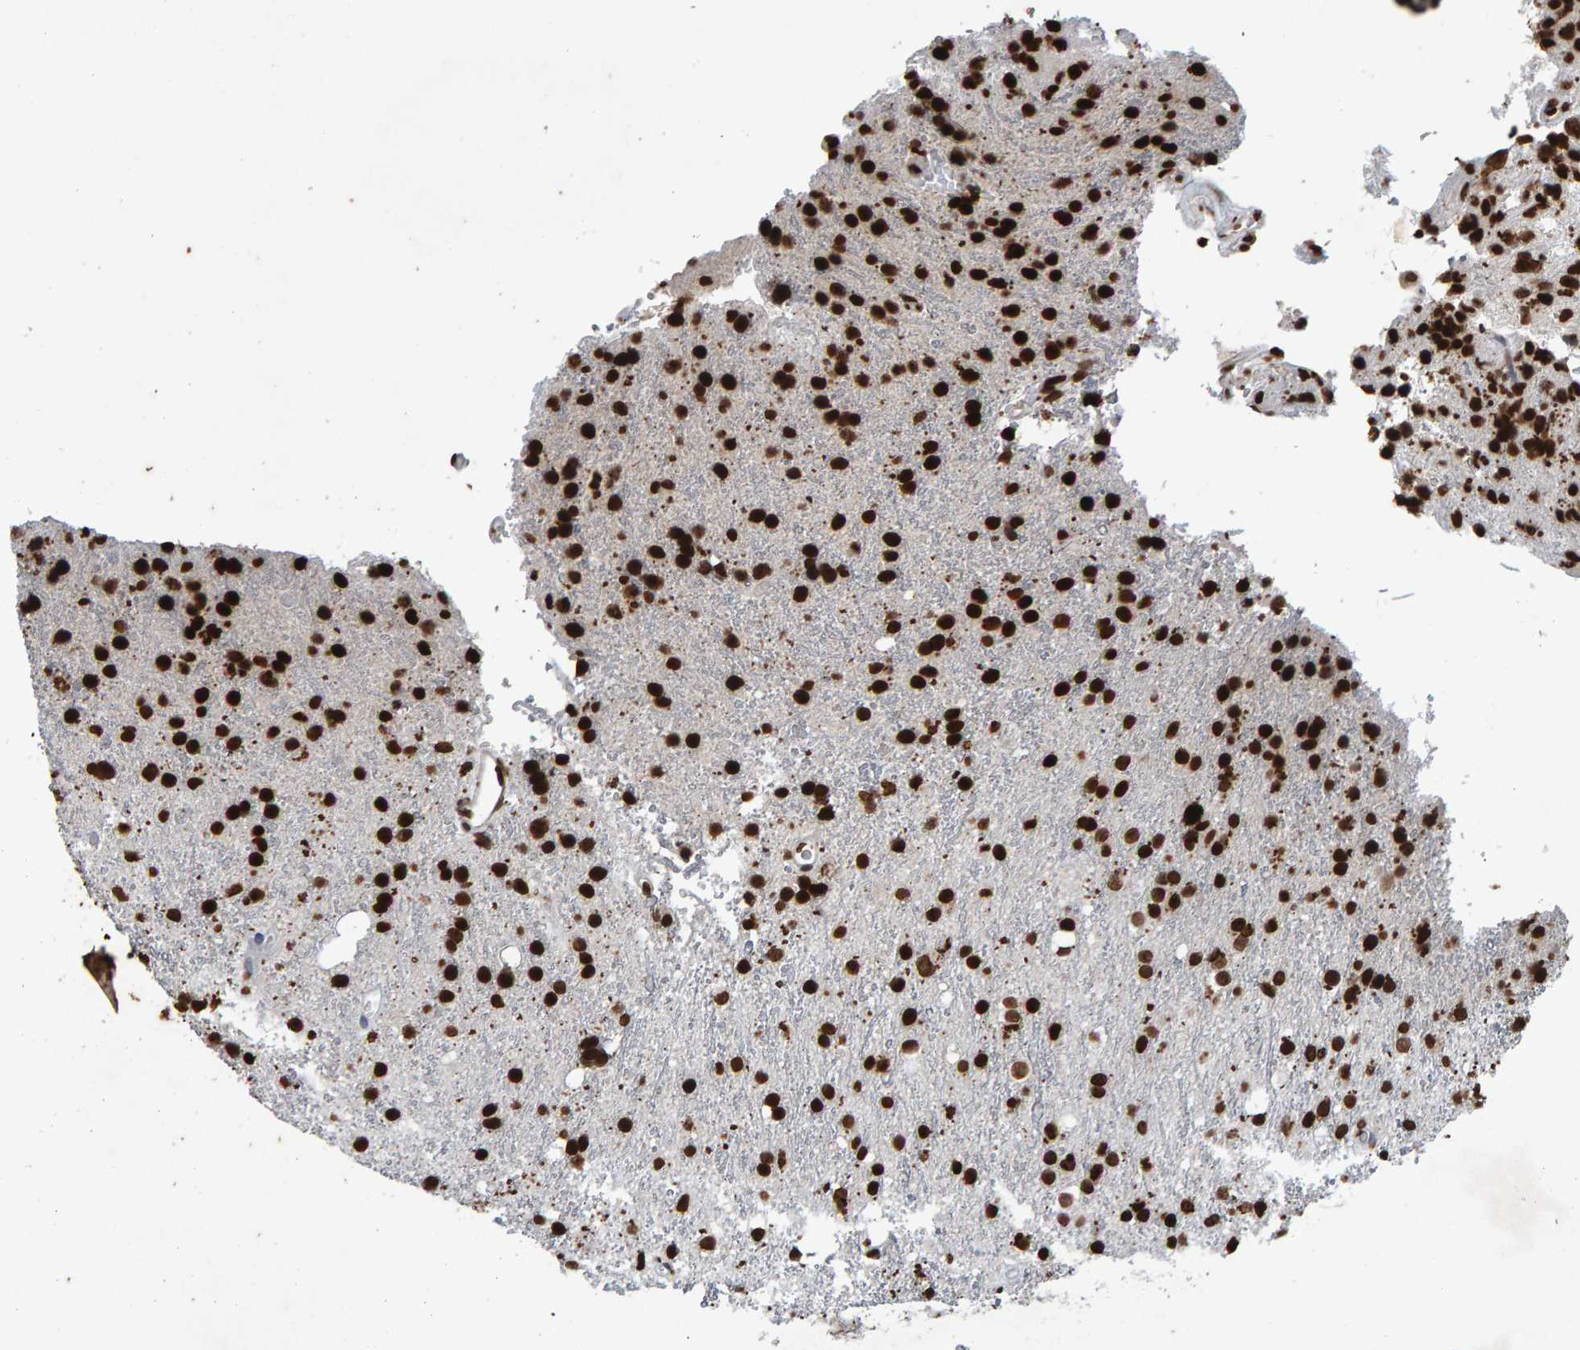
{"staining": {"intensity": "strong", "quantity": ">75%", "location": "nuclear"}, "tissue": "glioma", "cell_type": "Tumor cells", "image_type": "cancer", "snomed": [{"axis": "morphology", "description": "Glioma, malignant, High grade"}, {"axis": "topography", "description": "Brain"}], "caption": "Tumor cells reveal high levels of strong nuclear expression in about >75% of cells in glioma.", "gene": "H2AZ1", "patient": {"sex": "male", "age": 47}}